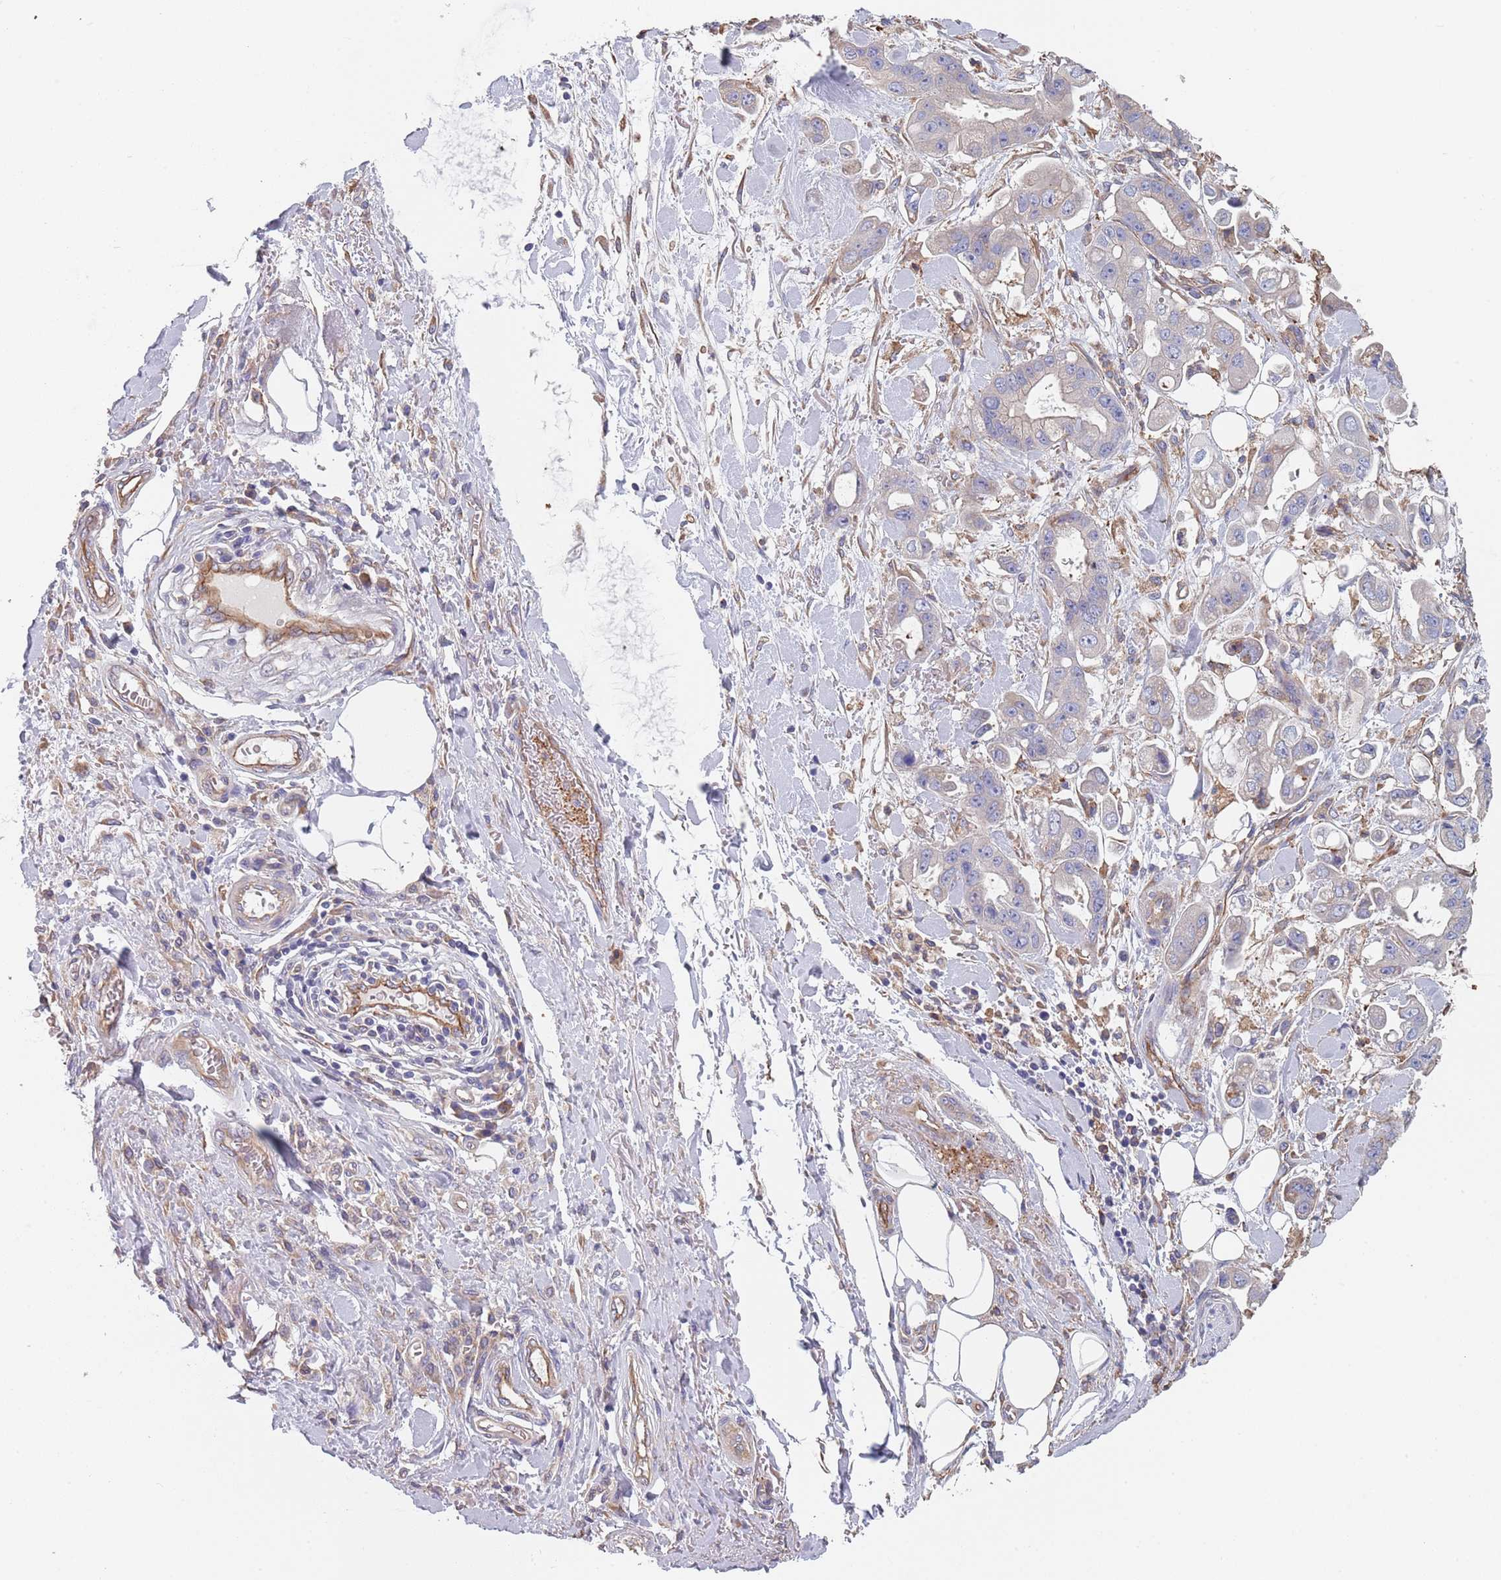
{"staining": {"intensity": "negative", "quantity": "none", "location": "none"}, "tissue": "stomach cancer", "cell_type": "Tumor cells", "image_type": "cancer", "snomed": [{"axis": "morphology", "description": "Adenocarcinoma, NOS"}, {"axis": "topography", "description": "Stomach"}], "caption": "High power microscopy histopathology image of an immunohistochemistry micrograph of adenocarcinoma (stomach), revealing no significant expression in tumor cells. (Brightfield microscopy of DAB (3,3'-diaminobenzidine) immunohistochemistry (IHC) at high magnification).", "gene": "DCUN1D3", "patient": {"sex": "male", "age": 62}}